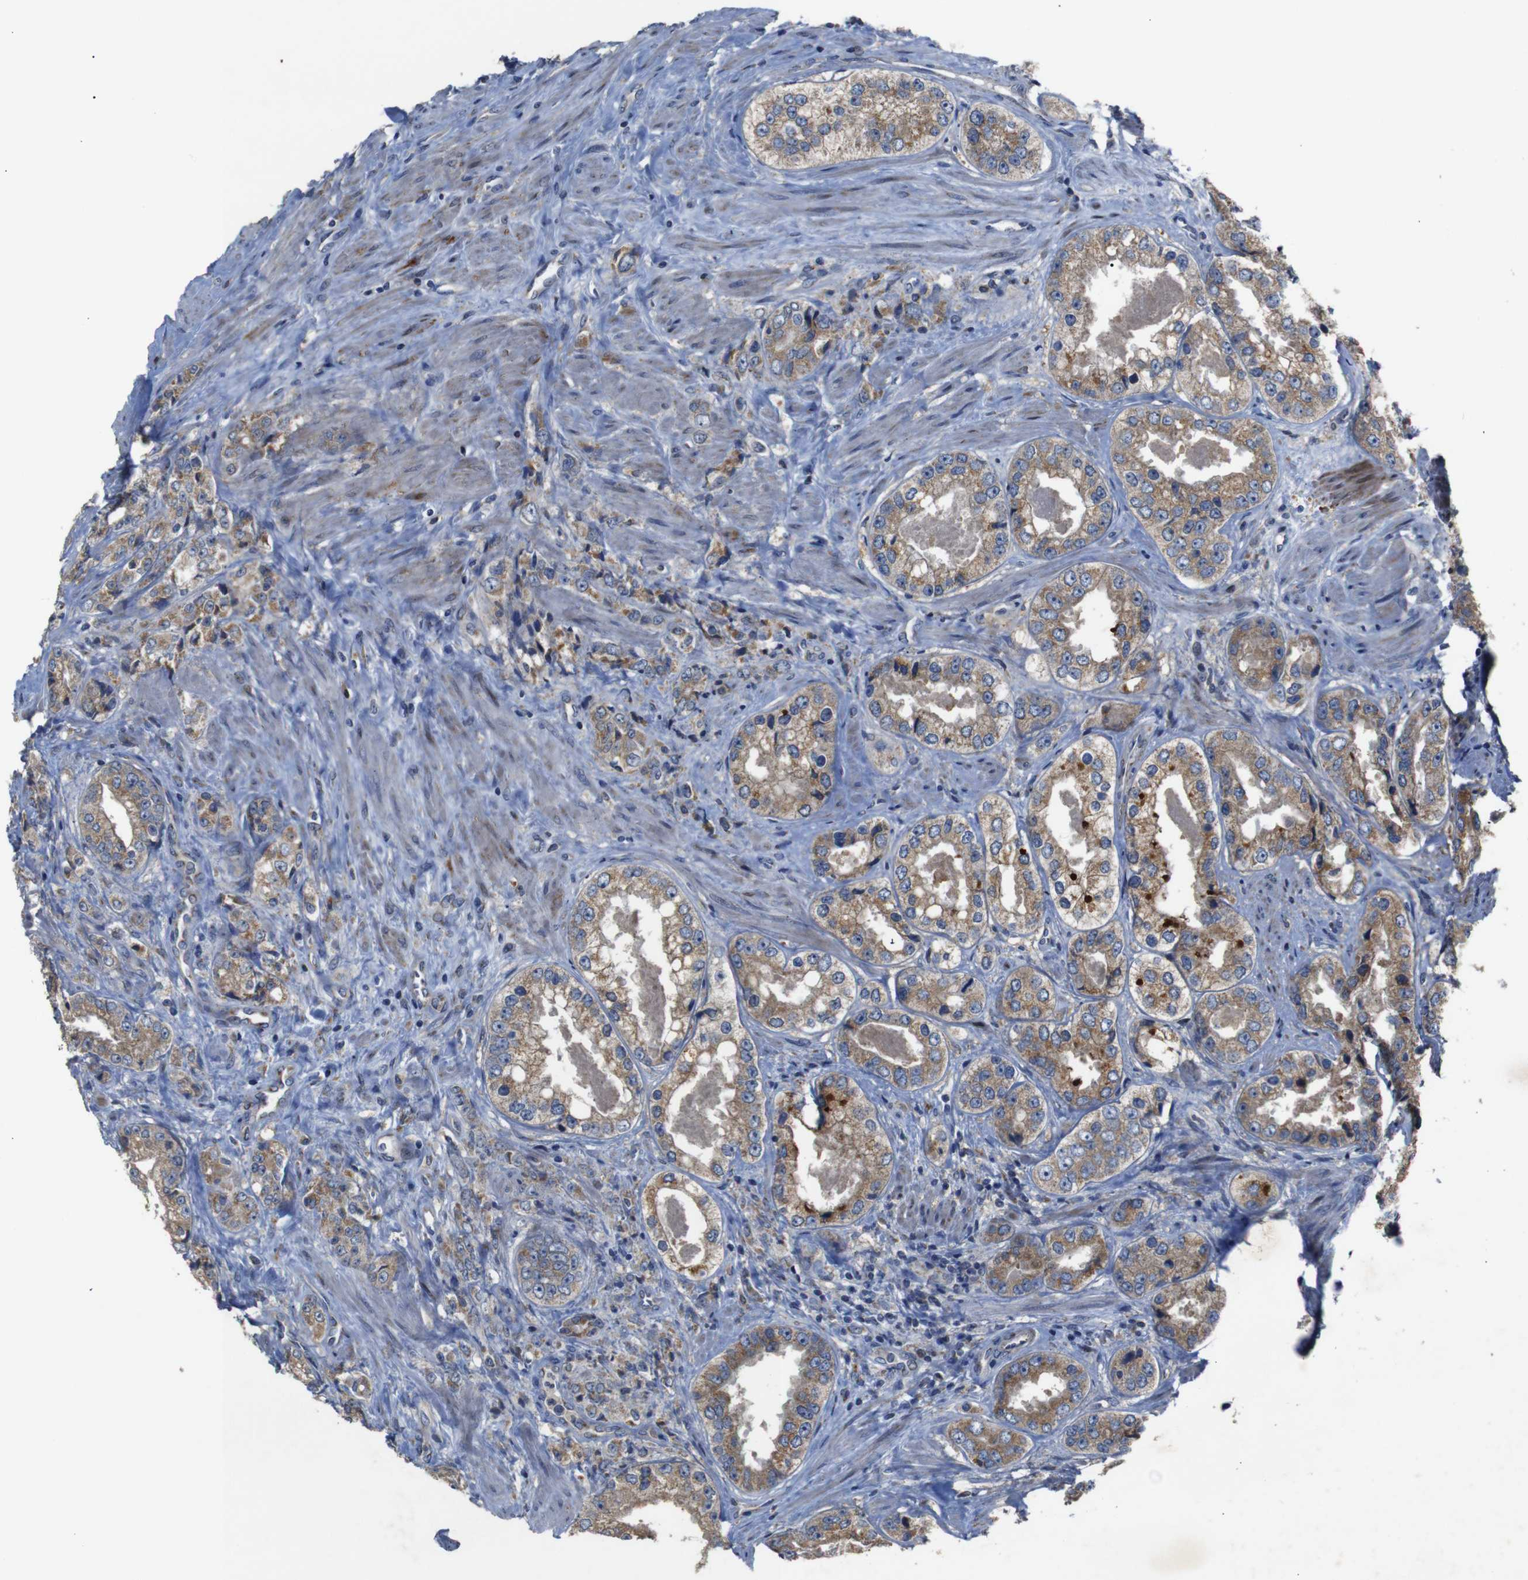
{"staining": {"intensity": "moderate", "quantity": "25%-75%", "location": "cytoplasmic/membranous"}, "tissue": "prostate cancer", "cell_type": "Tumor cells", "image_type": "cancer", "snomed": [{"axis": "morphology", "description": "Adenocarcinoma, High grade"}, {"axis": "topography", "description": "Prostate"}], "caption": "Prostate cancer (high-grade adenocarcinoma) tissue exhibits moderate cytoplasmic/membranous positivity in approximately 25%-75% of tumor cells", "gene": "CHST10", "patient": {"sex": "male", "age": 61}}